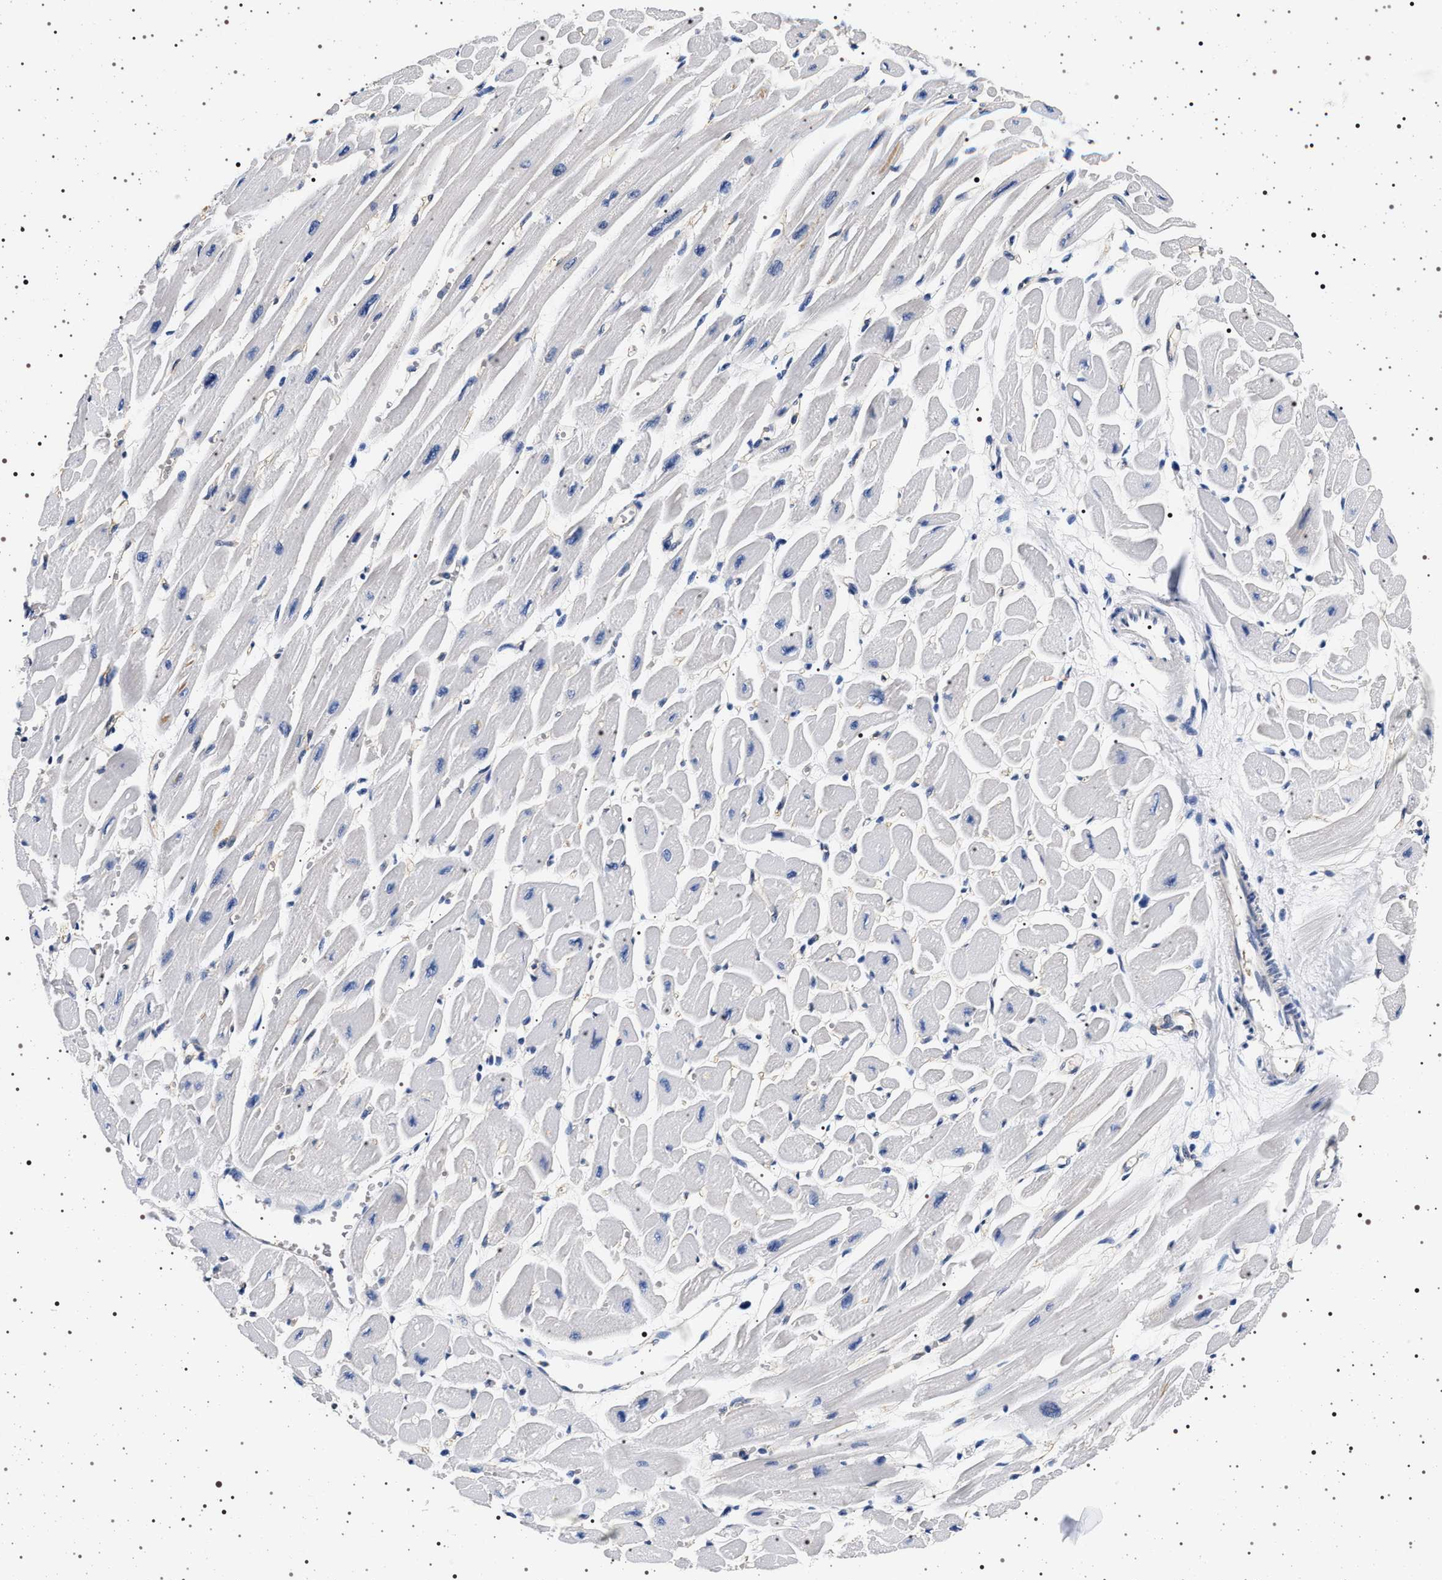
{"staining": {"intensity": "negative", "quantity": "none", "location": "none"}, "tissue": "heart muscle", "cell_type": "Cardiomyocytes", "image_type": "normal", "snomed": [{"axis": "morphology", "description": "Normal tissue, NOS"}, {"axis": "topography", "description": "Heart"}], "caption": "The immunohistochemistry (IHC) histopathology image has no significant staining in cardiomyocytes of heart muscle.", "gene": "HSD17B1", "patient": {"sex": "female", "age": 54}}